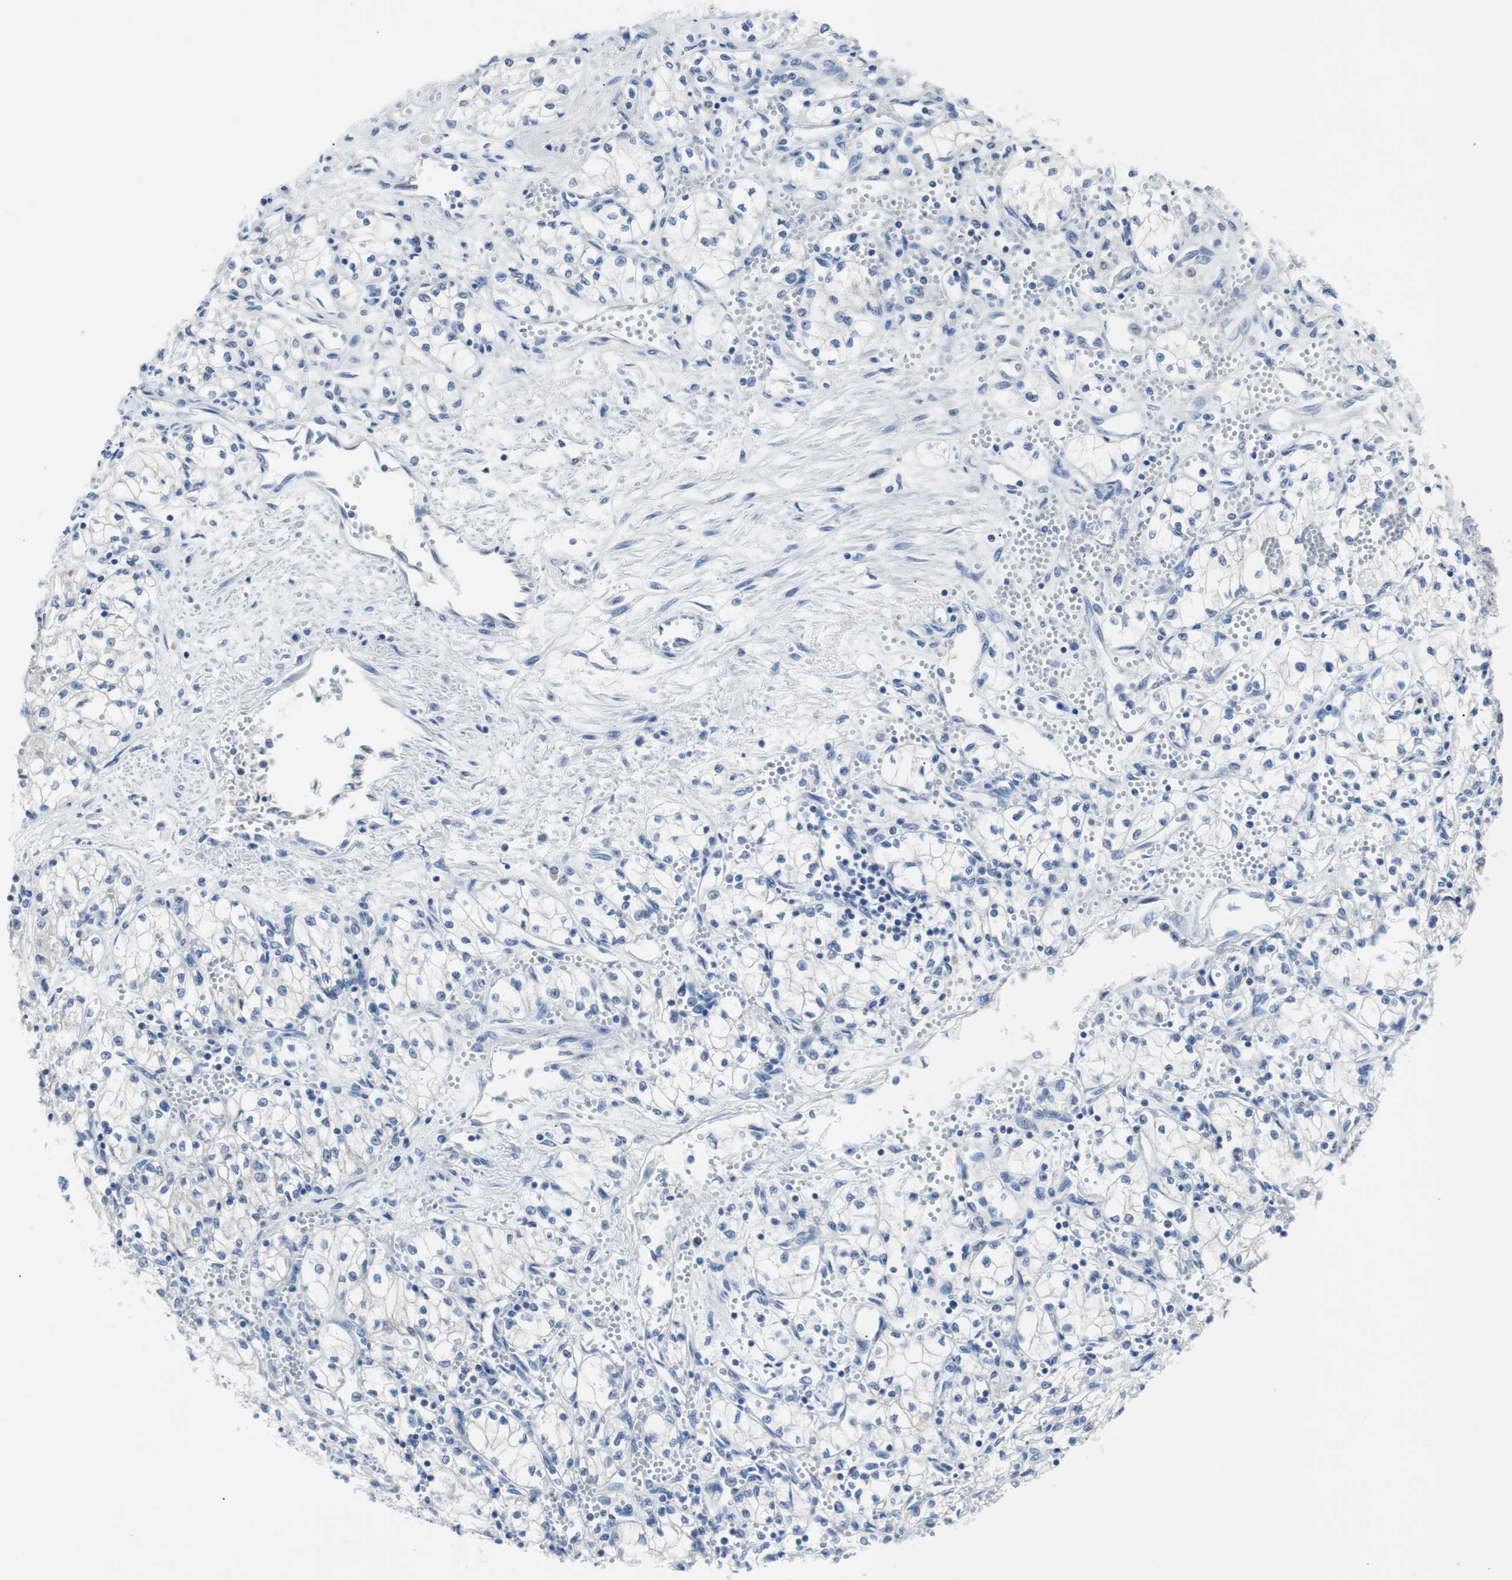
{"staining": {"intensity": "negative", "quantity": "none", "location": "none"}, "tissue": "renal cancer", "cell_type": "Tumor cells", "image_type": "cancer", "snomed": [{"axis": "morphology", "description": "Normal tissue, NOS"}, {"axis": "morphology", "description": "Adenocarcinoma, NOS"}, {"axis": "topography", "description": "Kidney"}], "caption": "This is an IHC micrograph of adenocarcinoma (renal). There is no expression in tumor cells.", "gene": "EEF2K", "patient": {"sex": "male", "age": 59}}